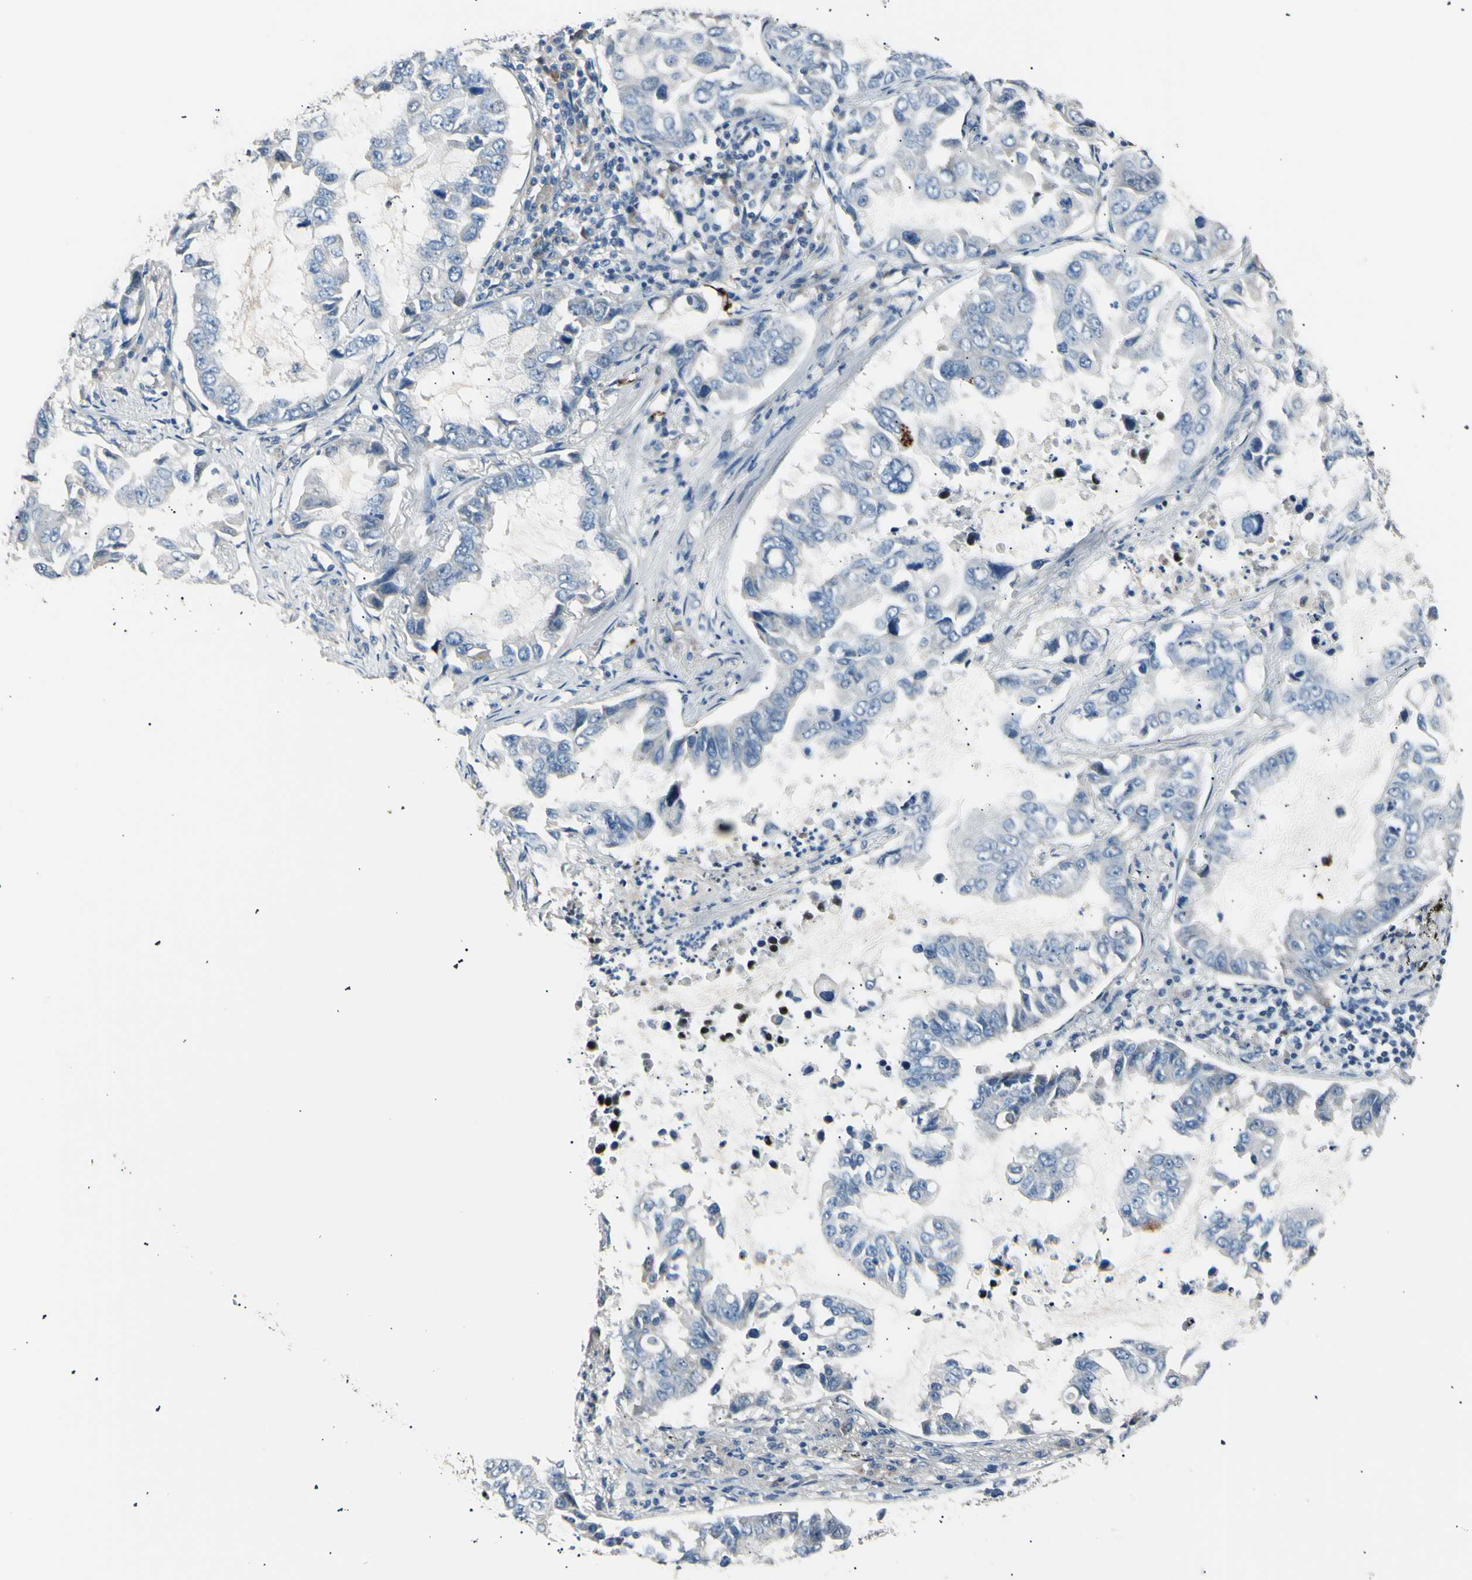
{"staining": {"intensity": "negative", "quantity": "none", "location": "none"}, "tissue": "lung cancer", "cell_type": "Tumor cells", "image_type": "cancer", "snomed": [{"axis": "morphology", "description": "Adenocarcinoma, NOS"}, {"axis": "topography", "description": "Lung"}], "caption": "Tumor cells are negative for protein expression in human adenocarcinoma (lung).", "gene": "LDLR", "patient": {"sex": "male", "age": 64}}